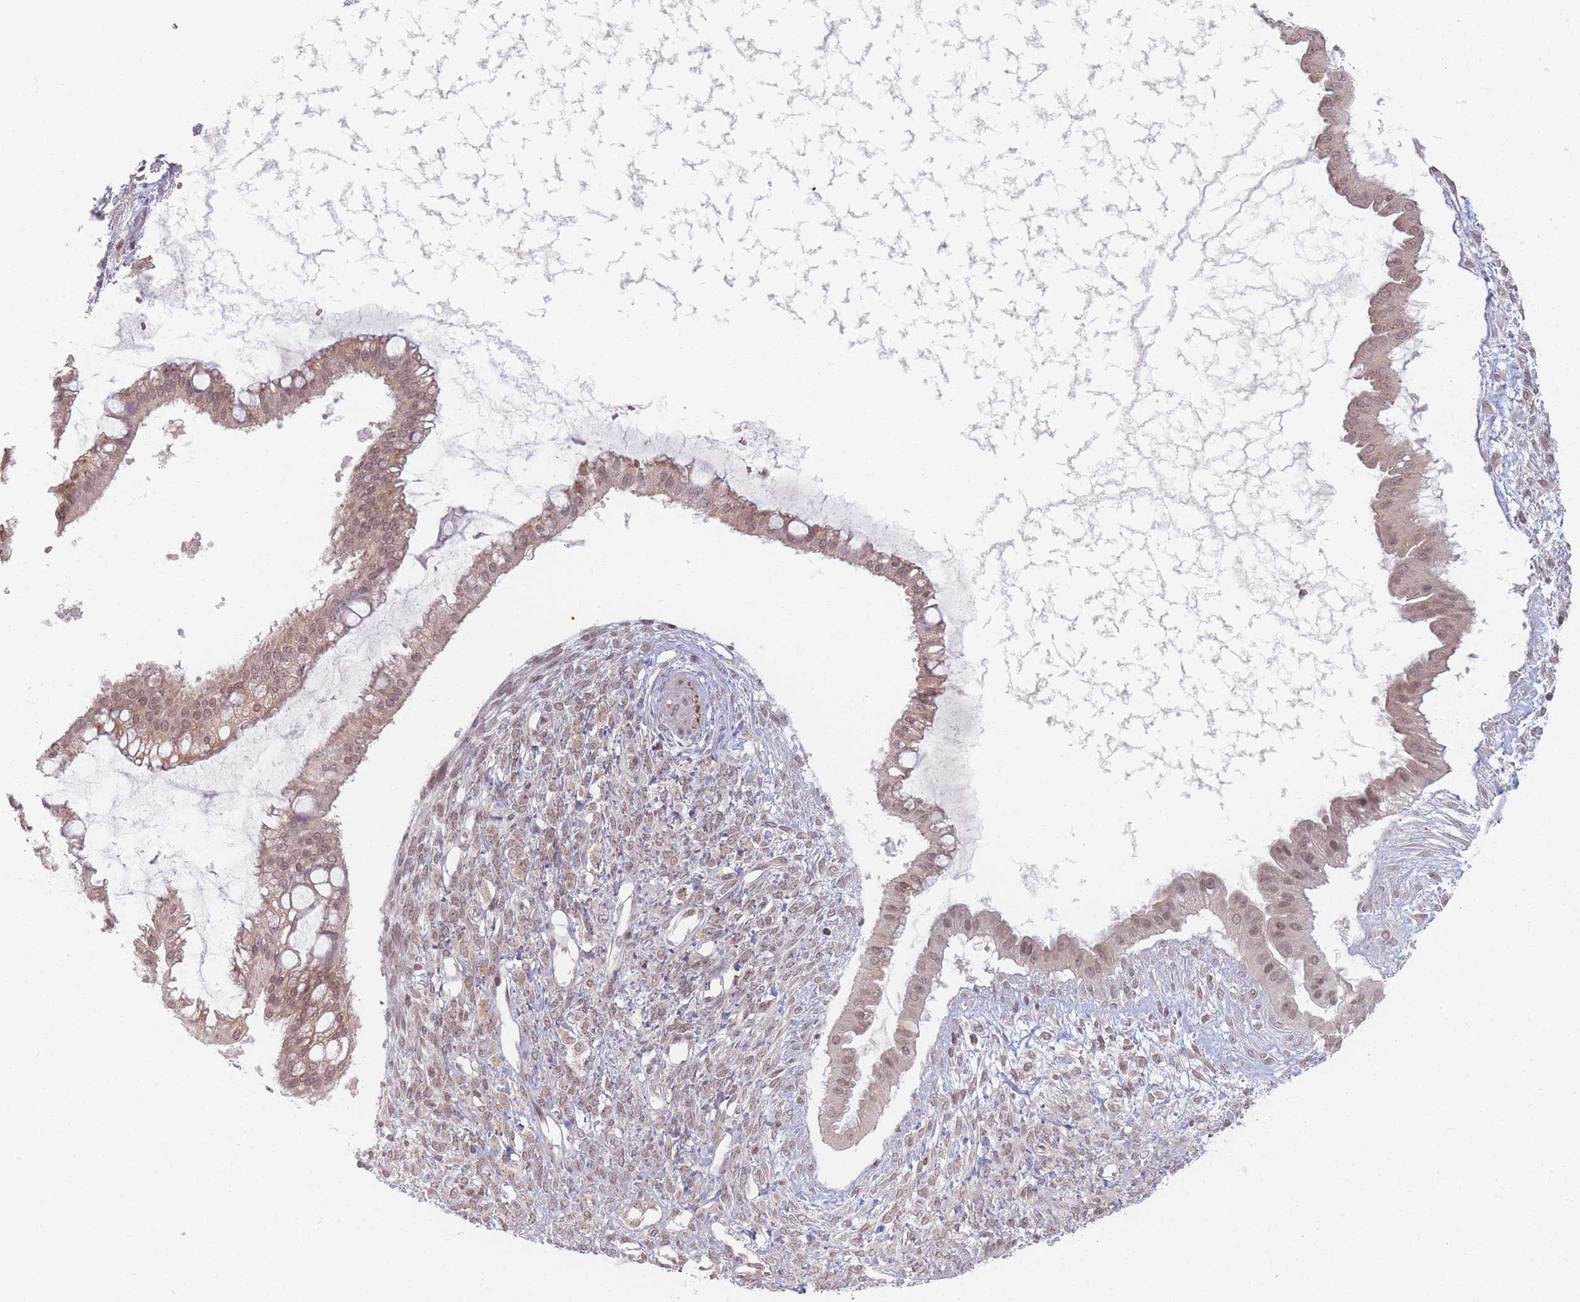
{"staining": {"intensity": "weak", "quantity": ">75%", "location": "cytoplasmic/membranous,nuclear"}, "tissue": "ovarian cancer", "cell_type": "Tumor cells", "image_type": "cancer", "snomed": [{"axis": "morphology", "description": "Cystadenocarcinoma, mucinous, NOS"}, {"axis": "topography", "description": "Ovary"}], "caption": "Immunohistochemistry image of ovarian cancer (mucinous cystadenocarcinoma) stained for a protein (brown), which shows low levels of weak cytoplasmic/membranous and nuclear staining in approximately >75% of tumor cells.", "gene": "SPATA45", "patient": {"sex": "female", "age": 73}}